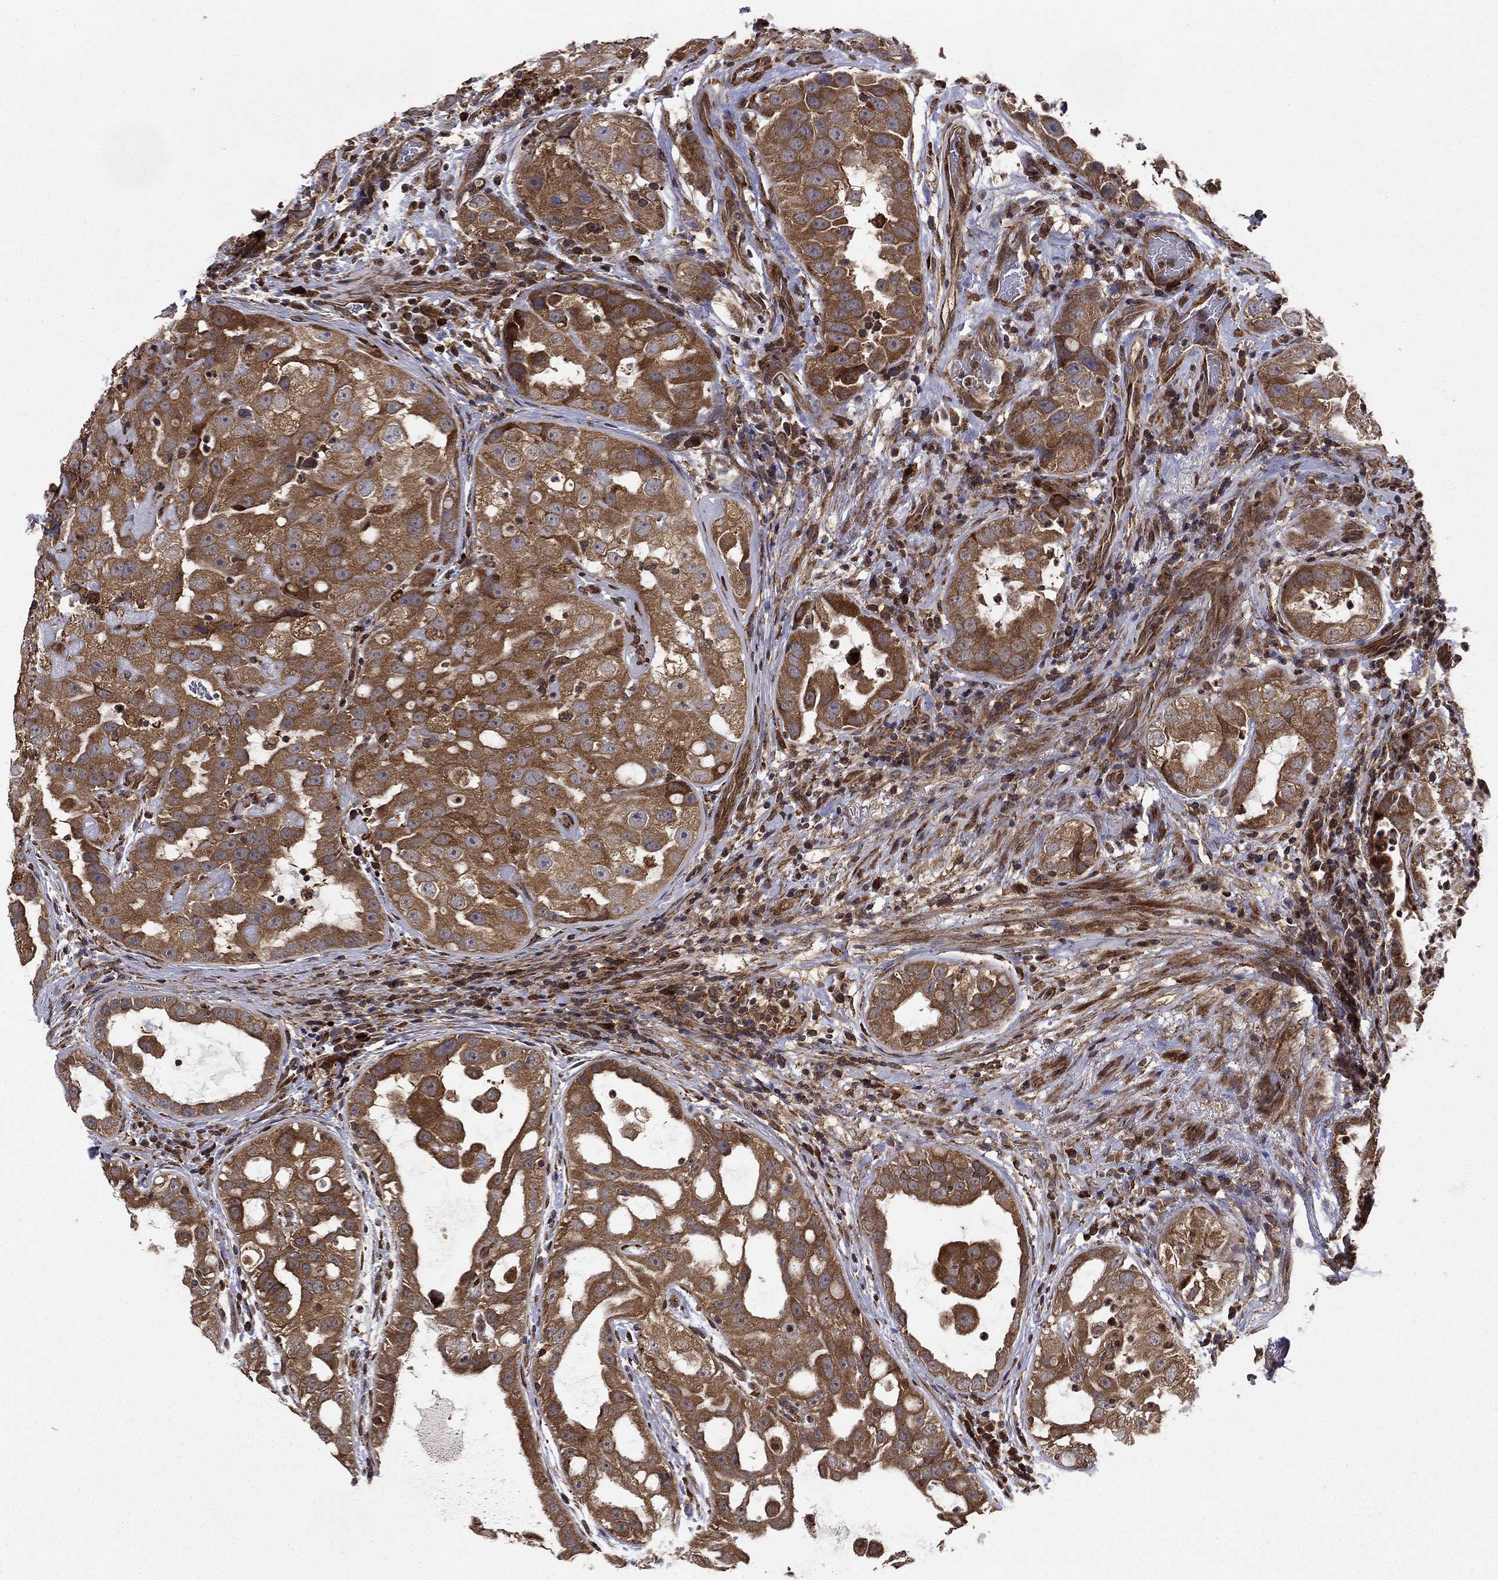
{"staining": {"intensity": "moderate", "quantity": ">75%", "location": "cytoplasmic/membranous"}, "tissue": "urothelial cancer", "cell_type": "Tumor cells", "image_type": "cancer", "snomed": [{"axis": "morphology", "description": "Urothelial carcinoma, High grade"}, {"axis": "topography", "description": "Urinary bladder"}], "caption": "A medium amount of moderate cytoplasmic/membranous expression is seen in approximately >75% of tumor cells in urothelial cancer tissue. (brown staining indicates protein expression, while blue staining denotes nuclei).", "gene": "BABAM2", "patient": {"sex": "female", "age": 41}}